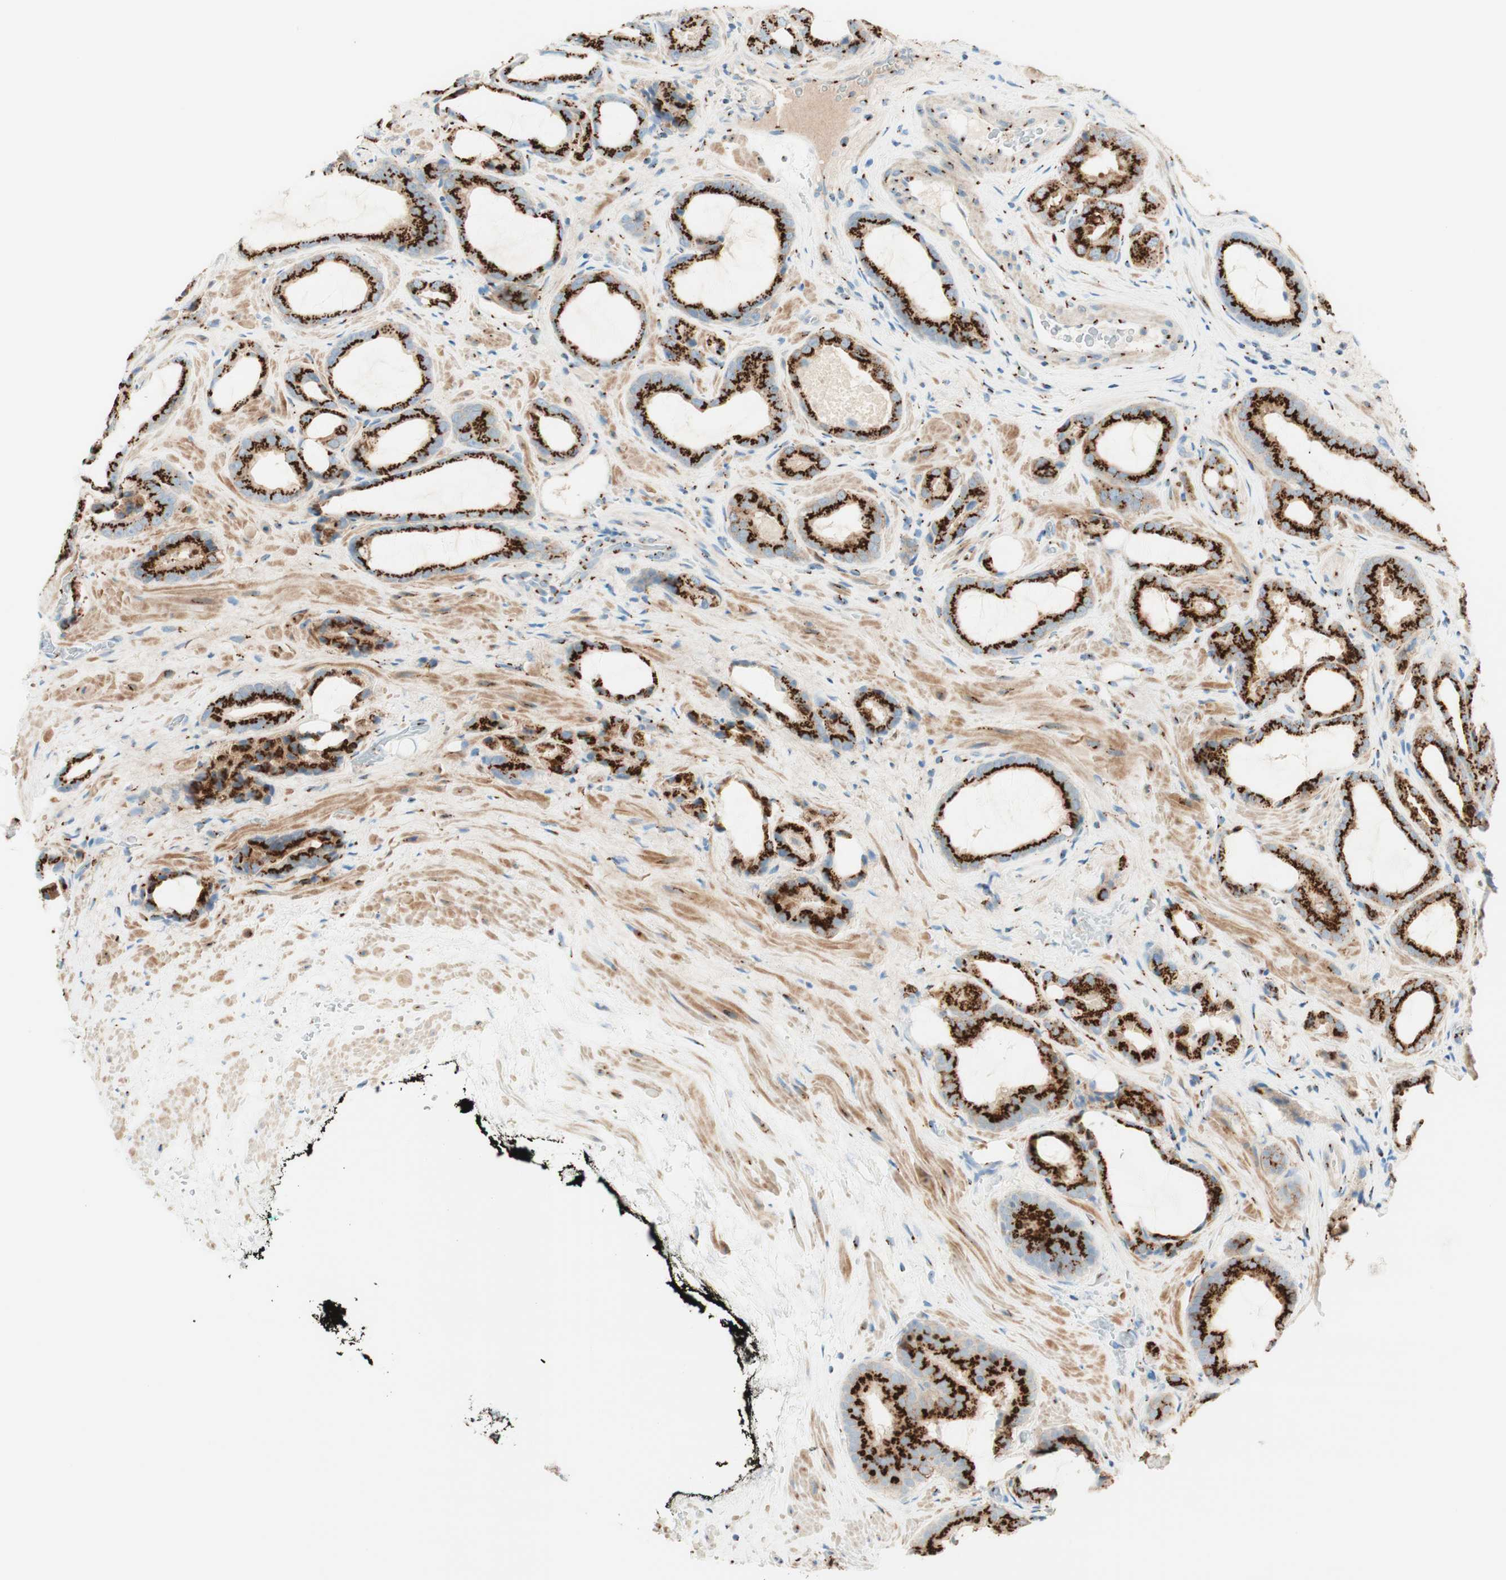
{"staining": {"intensity": "strong", "quantity": ">75%", "location": "cytoplasmic/membranous"}, "tissue": "prostate cancer", "cell_type": "Tumor cells", "image_type": "cancer", "snomed": [{"axis": "morphology", "description": "Adenocarcinoma, Low grade"}, {"axis": "topography", "description": "Prostate"}], "caption": "Strong cytoplasmic/membranous positivity for a protein is identified in approximately >75% of tumor cells of prostate cancer (adenocarcinoma (low-grade)) using immunohistochemistry (IHC).", "gene": "GOLGB1", "patient": {"sex": "male", "age": 60}}